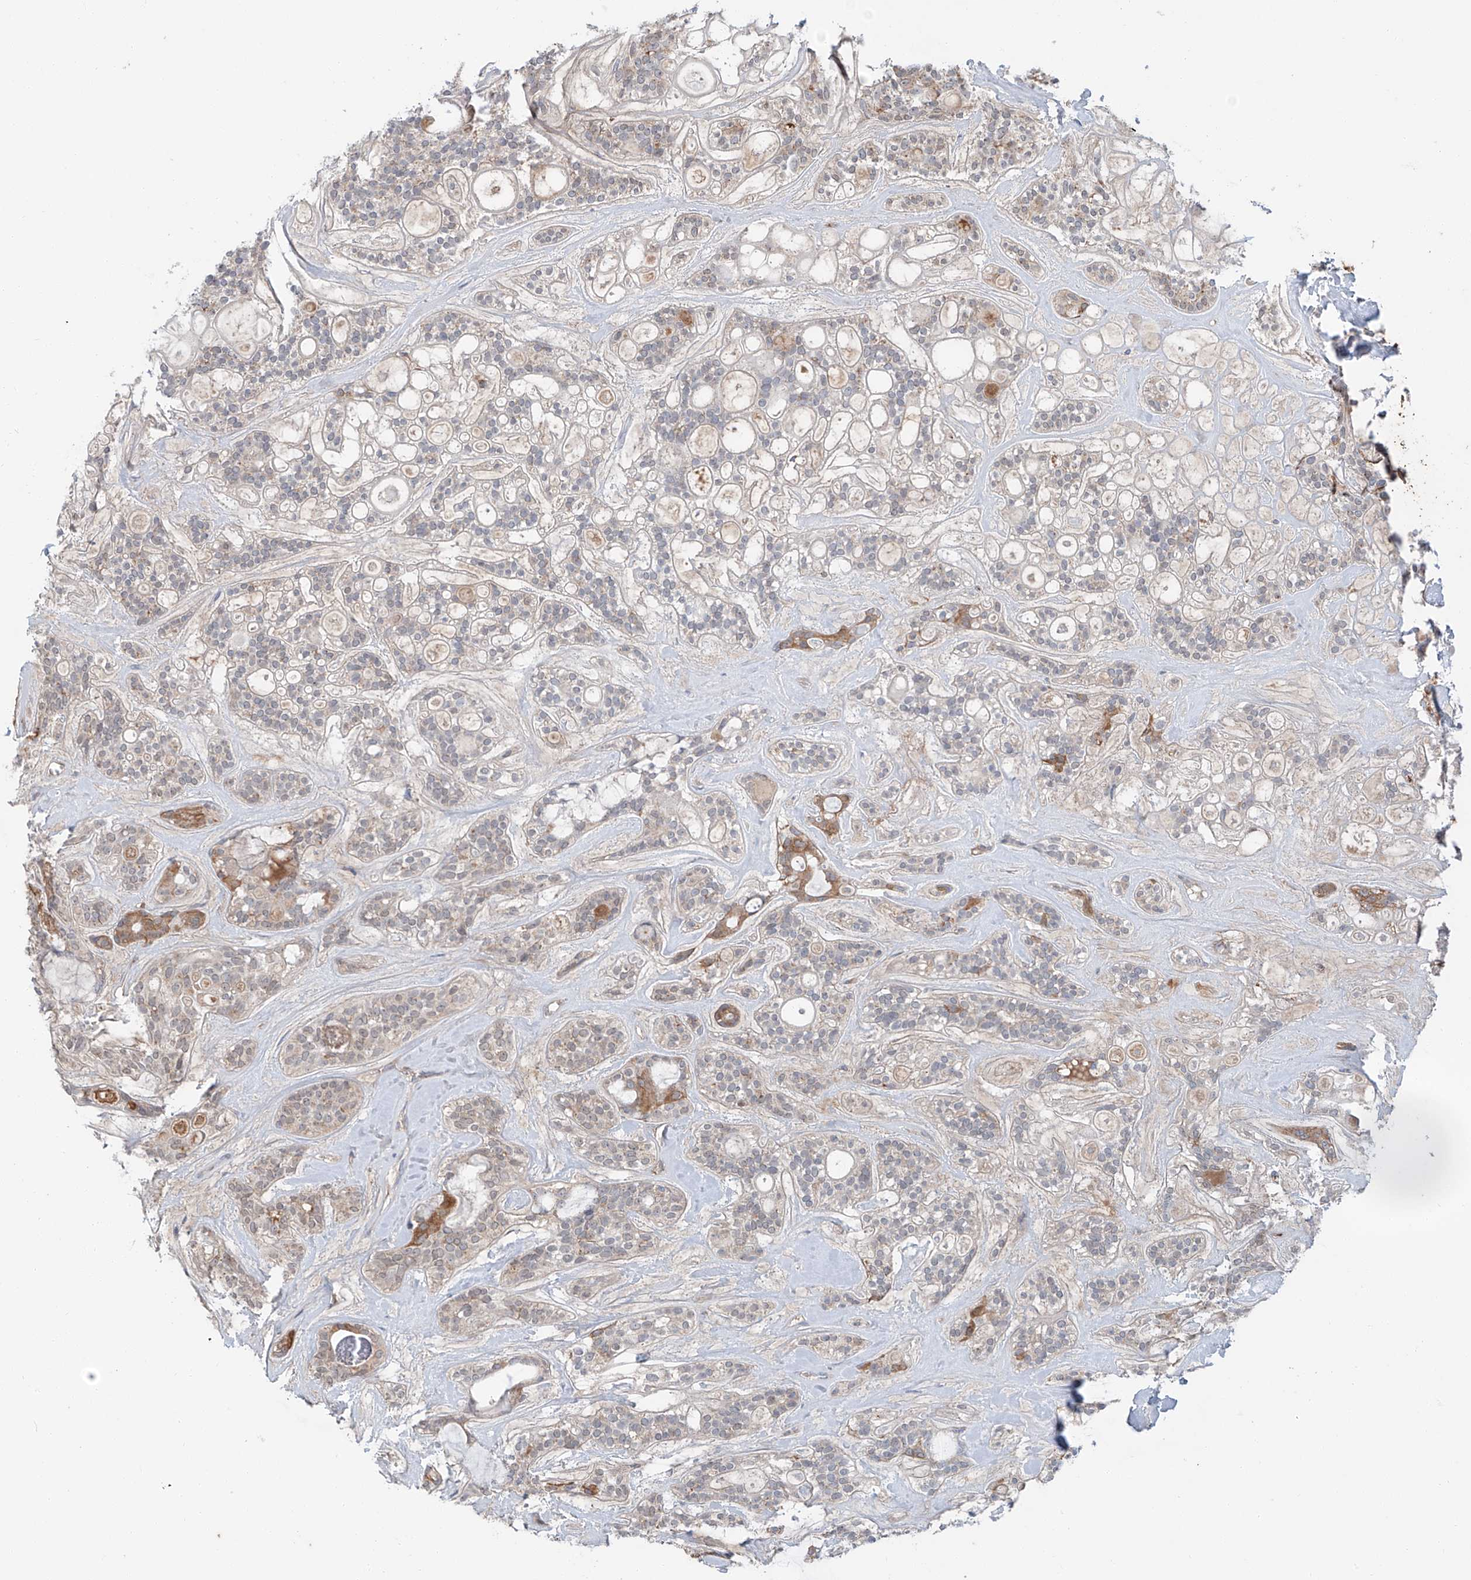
{"staining": {"intensity": "weak", "quantity": "<25%", "location": "cytoplasmic/membranous"}, "tissue": "head and neck cancer", "cell_type": "Tumor cells", "image_type": "cancer", "snomed": [{"axis": "morphology", "description": "Adenocarcinoma, NOS"}, {"axis": "topography", "description": "Head-Neck"}], "caption": "High magnification brightfield microscopy of head and neck adenocarcinoma stained with DAB (brown) and counterstained with hematoxylin (blue): tumor cells show no significant positivity.", "gene": "SIX4", "patient": {"sex": "male", "age": 66}}